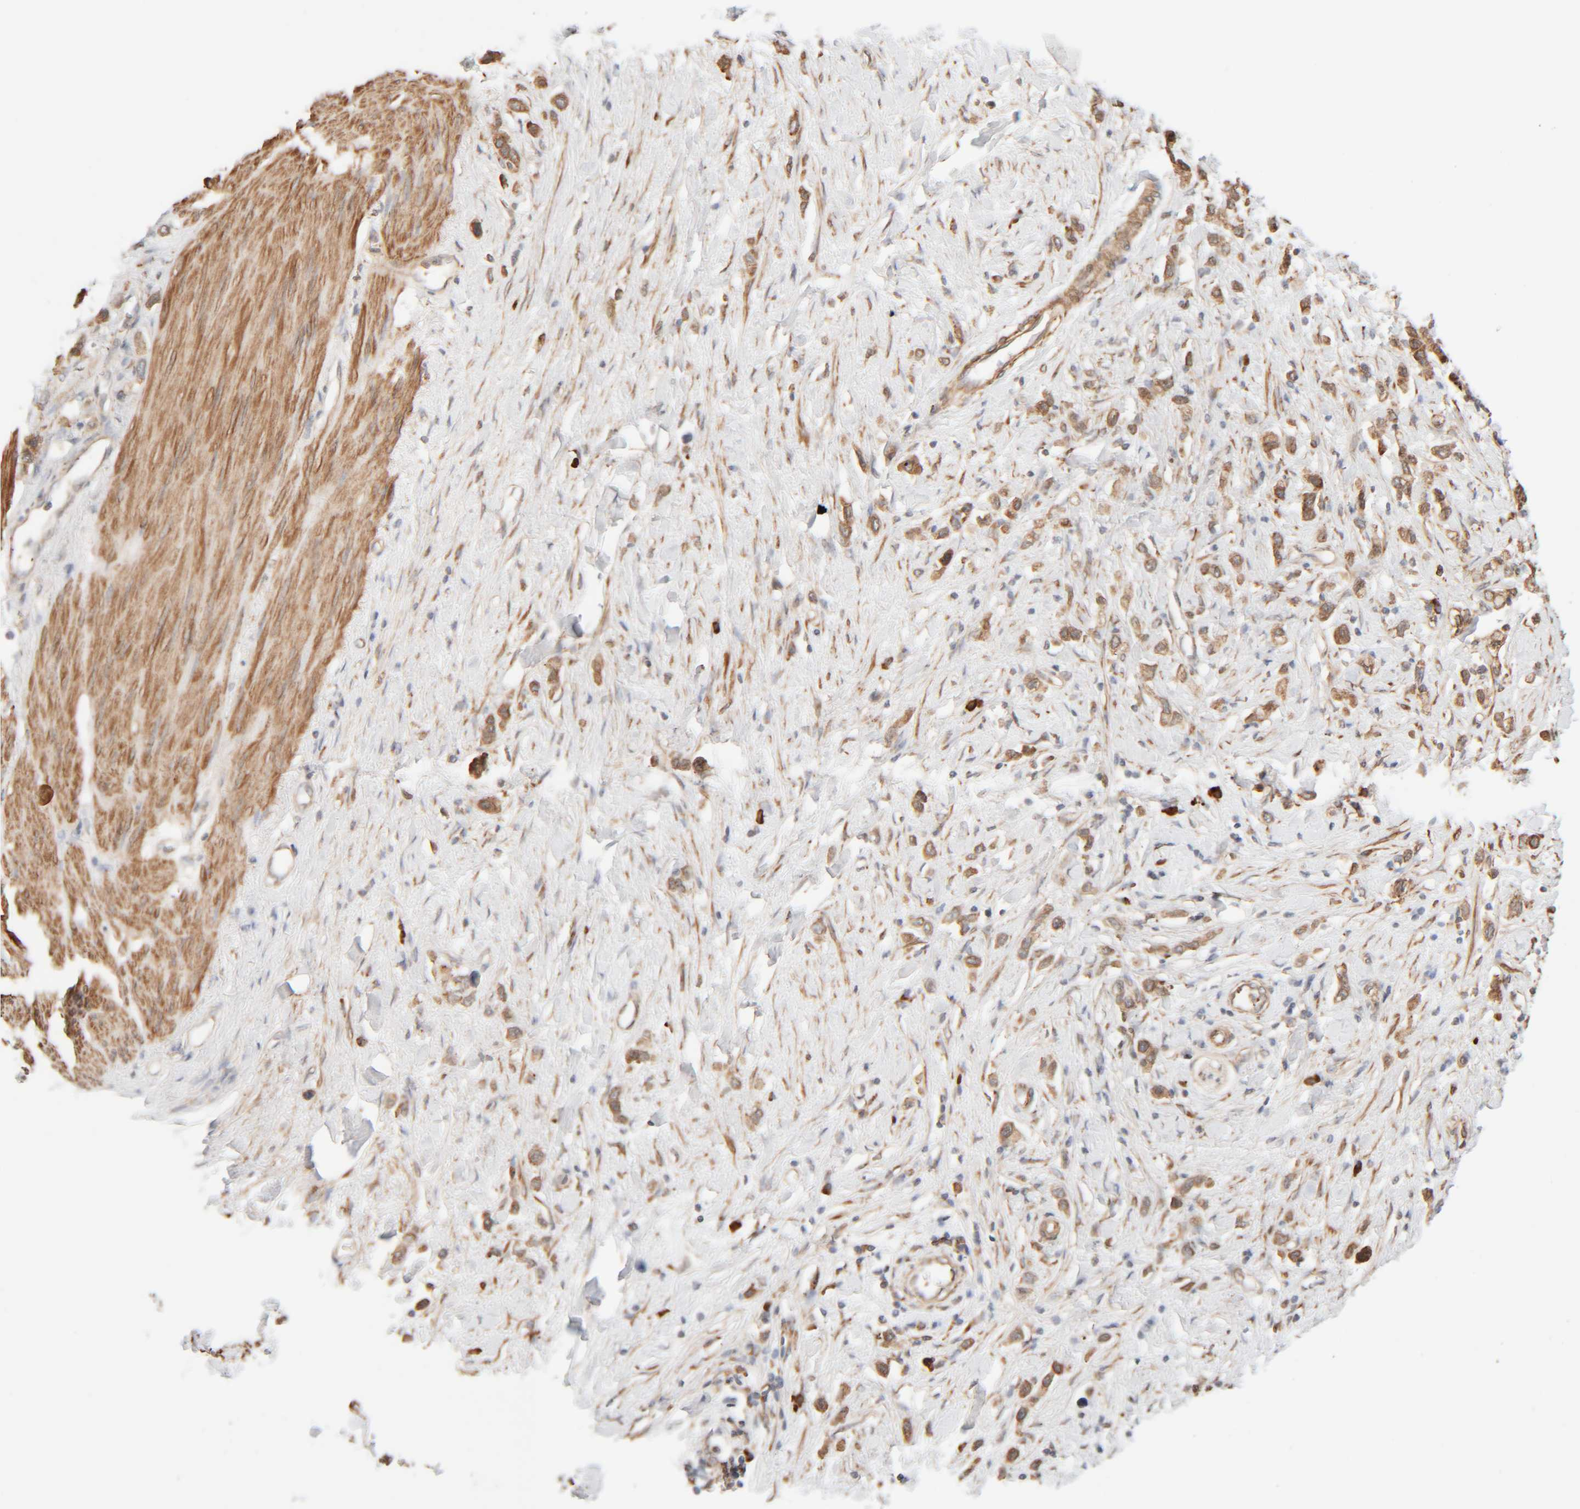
{"staining": {"intensity": "moderate", "quantity": ">75%", "location": "cytoplasmic/membranous"}, "tissue": "stomach cancer", "cell_type": "Tumor cells", "image_type": "cancer", "snomed": [{"axis": "morphology", "description": "Adenocarcinoma, NOS"}, {"axis": "topography", "description": "Stomach"}], "caption": "Adenocarcinoma (stomach) was stained to show a protein in brown. There is medium levels of moderate cytoplasmic/membranous staining in about >75% of tumor cells.", "gene": "INTS1", "patient": {"sex": "female", "age": 65}}